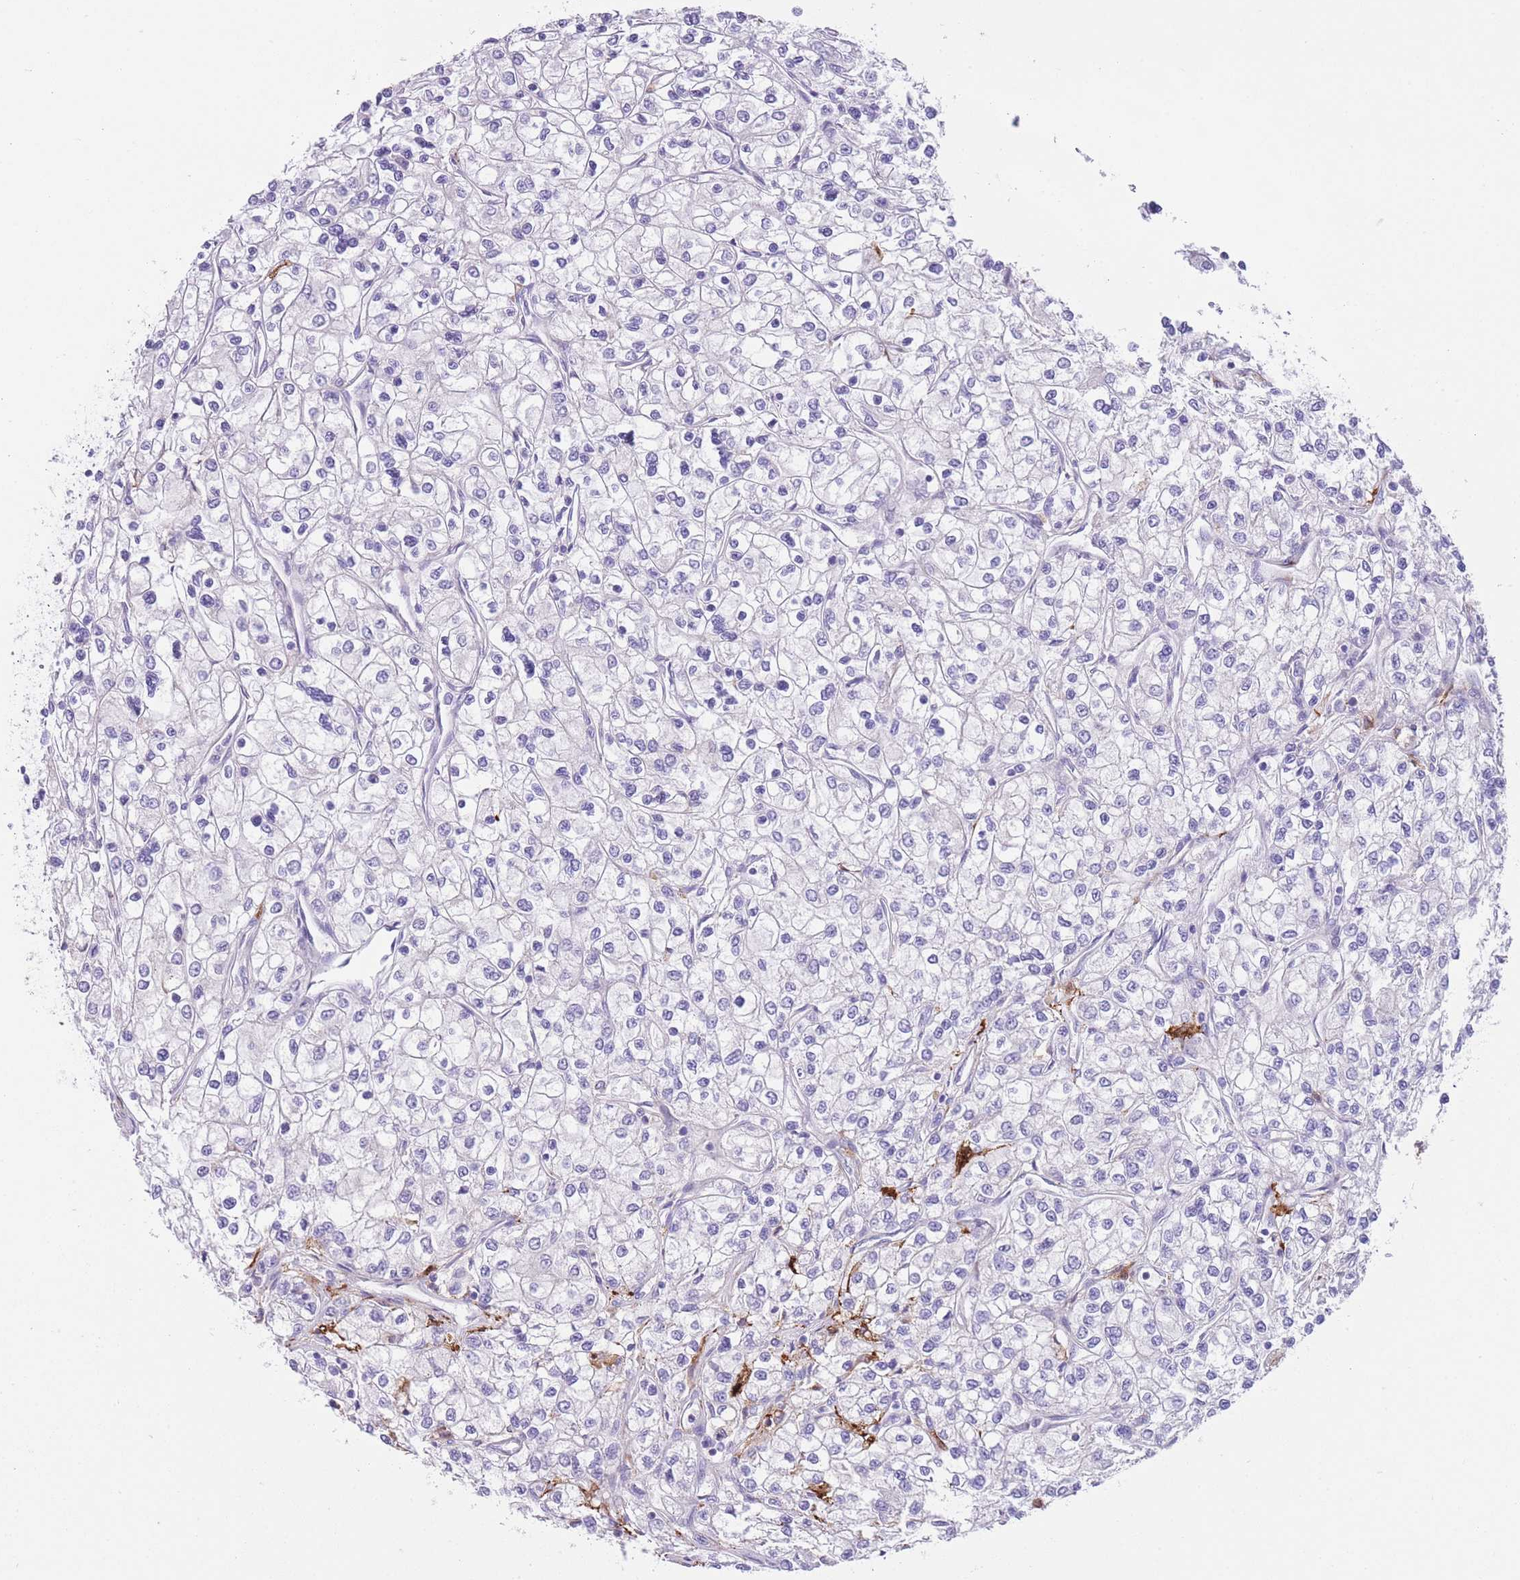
{"staining": {"intensity": "negative", "quantity": "none", "location": "none"}, "tissue": "renal cancer", "cell_type": "Tumor cells", "image_type": "cancer", "snomed": [{"axis": "morphology", "description": "Adenocarcinoma, NOS"}, {"axis": "topography", "description": "Kidney"}], "caption": "Immunohistochemical staining of human renal cancer demonstrates no significant expression in tumor cells.", "gene": "QTRT1", "patient": {"sex": "male", "age": 80}}